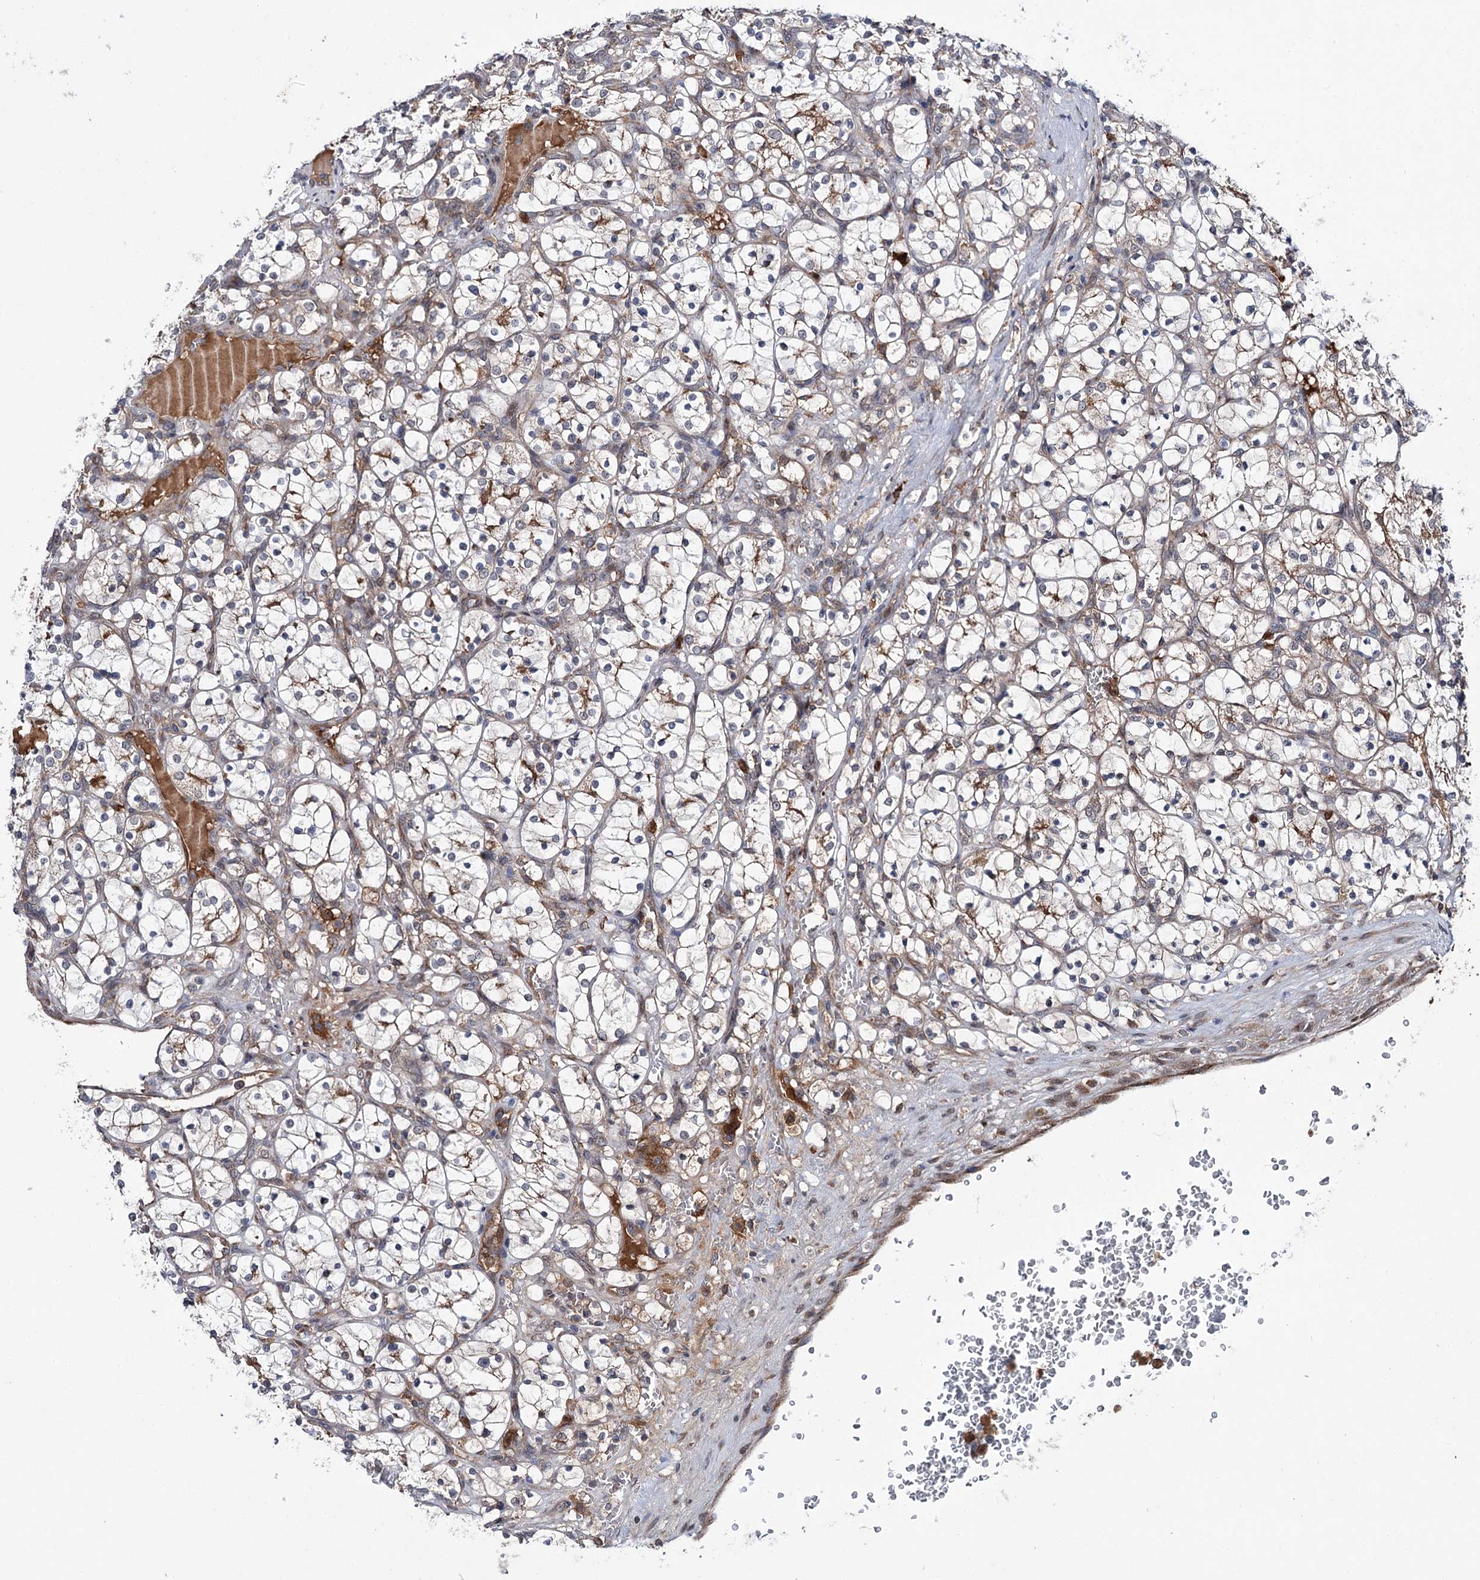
{"staining": {"intensity": "weak", "quantity": "<25%", "location": "cytoplasmic/membranous"}, "tissue": "renal cancer", "cell_type": "Tumor cells", "image_type": "cancer", "snomed": [{"axis": "morphology", "description": "Adenocarcinoma, NOS"}, {"axis": "topography", "description": "Kidney"}], "caption": "A micrograph of human renal cancer (adenocarcinoma) is negative for staining in tumor cells.", "gene": "PTPN3", "patient": {"sex": "female", "age": 69}}